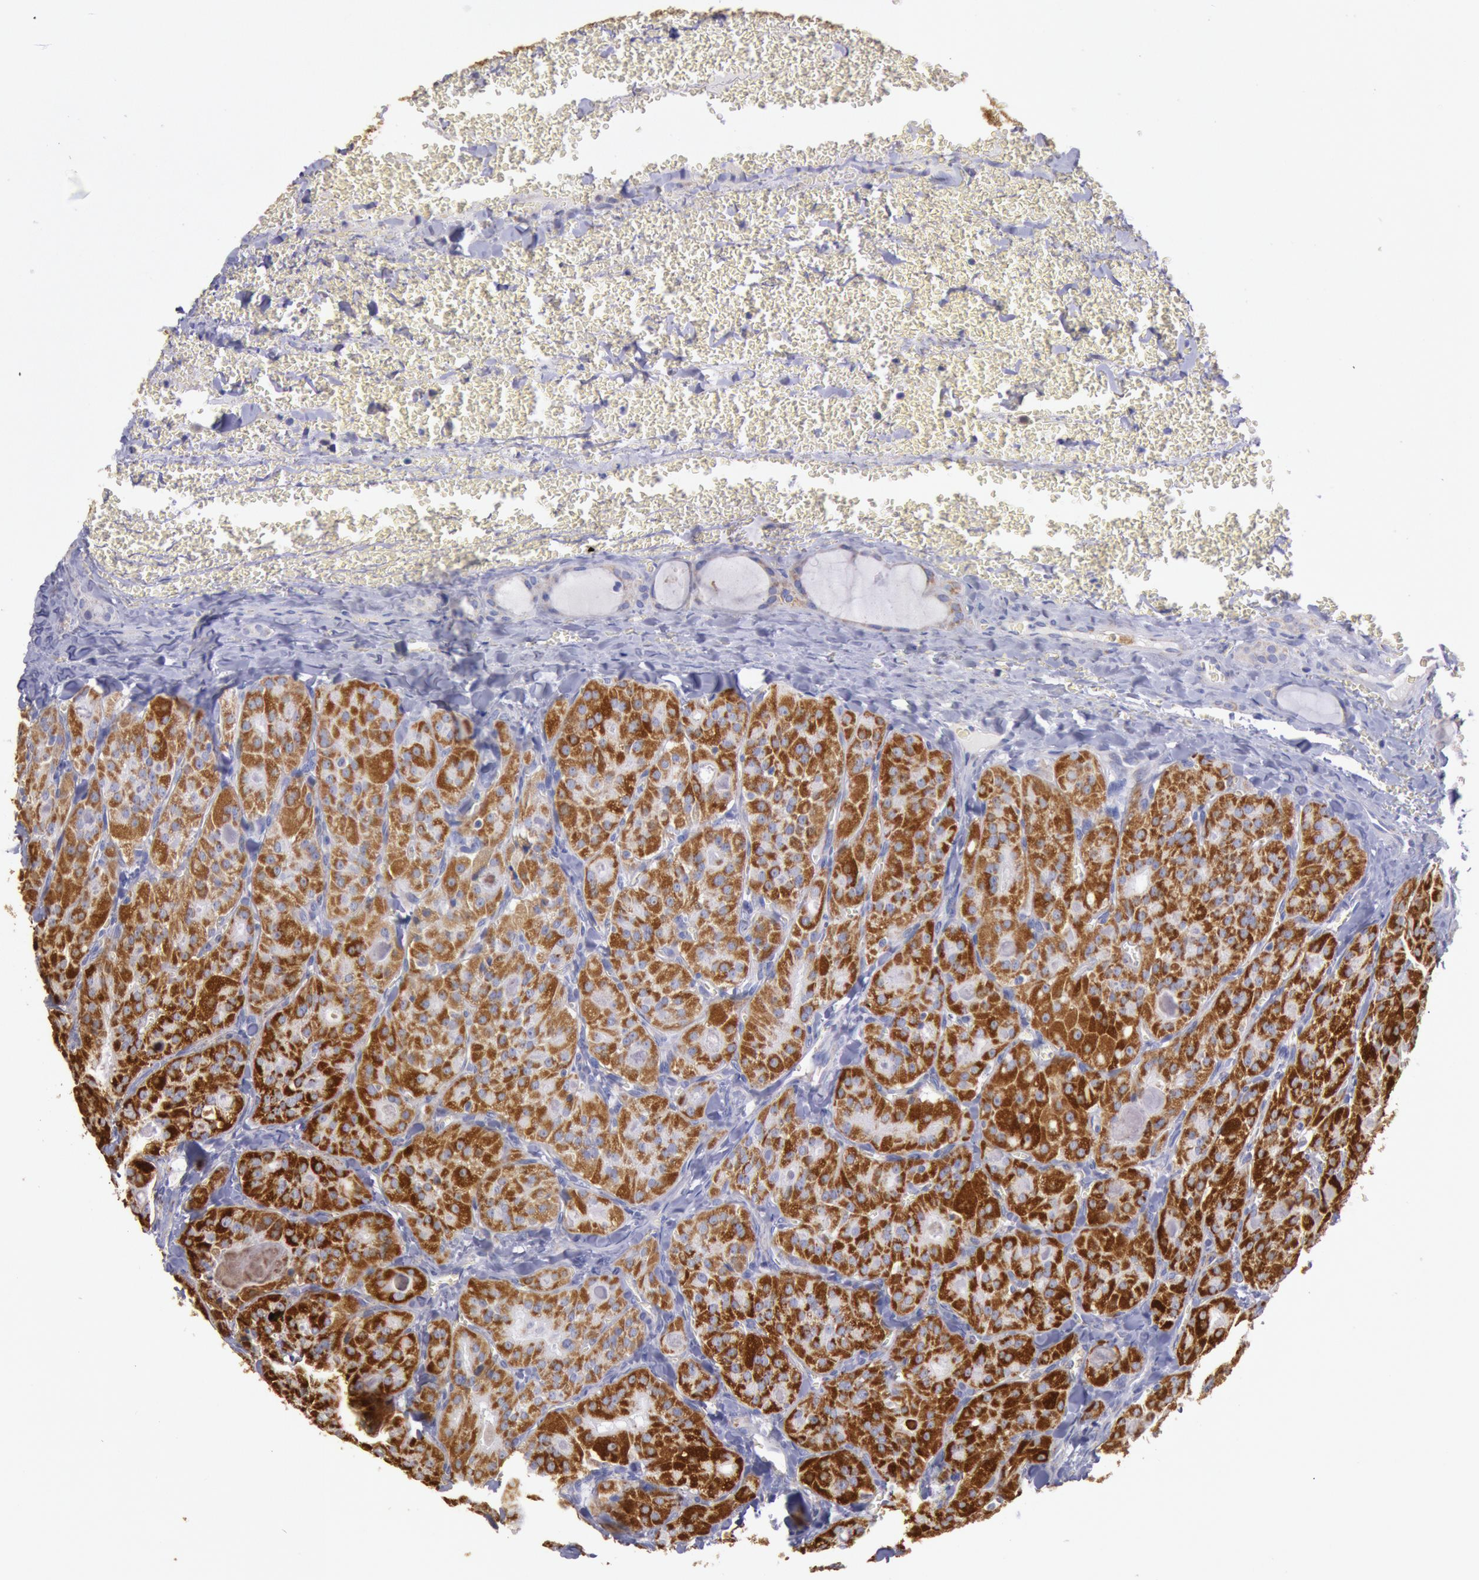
{"staining": {"intensity": "strong", "quantity": ">75%", "location": "cytoplasmic/membranous"}, "tissue": "thyroid cancer", "cell_type": "Tumor cells", "image_type": "cancer", "snomed": [{"axis": "morphology", "description": "Carcinoma, NOS"}, {"axis": "topography", "description": "Thyroid gland"}], "caption": "Protein staining of carcinoma (thyroid) tissue shows strong cytoplasmic/membranous positivity in approximately >75% of tumor cells.", "gene": "CYC1", "patient": {"sex": "male", "age": 76}}